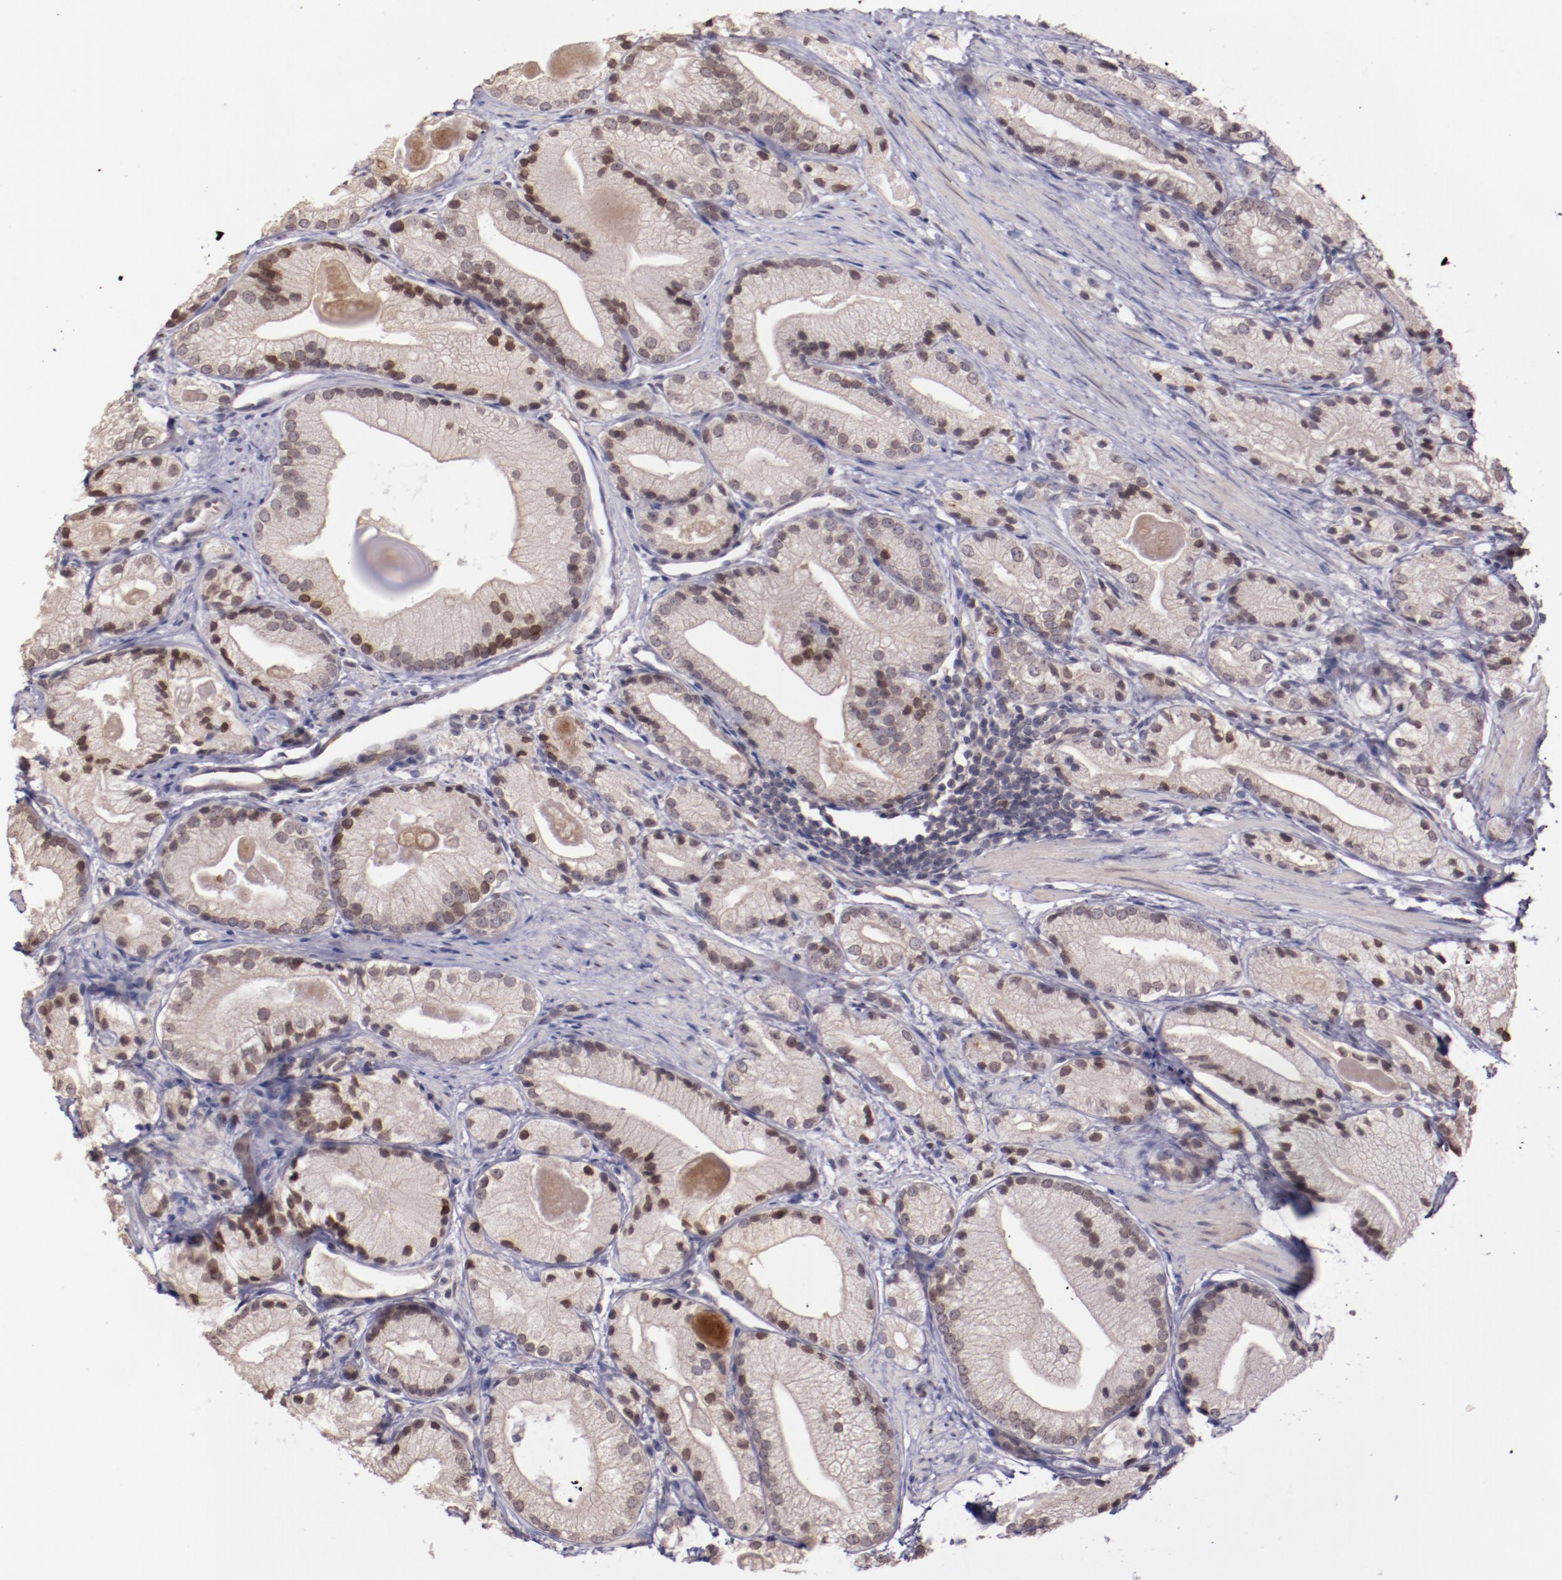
{"staining": {"intensity": "moderate", "quantity": "25%-75%", "location": "cytoplasmic/membranous,nuclear"}, "tissue": "prostate cancer", "cell_type": "Tumor cells", "image_type": "cancer", "snomed": [{"axis": "morphology", "description": "Adenocarcinoma, Low grade"}, {"axis": "topography", "description": "Prostate"}], "caption": "This image displays immunohistochemistry (IHC) staining of prostate adenocarcinoma (low-grade), with medium moderate cytoplasmic/membranous and nuclear expression in approximately 25%-75% of tumor cells.", "gene": "NUP62CL", "patient": {"sex": "male", "age": 69}}